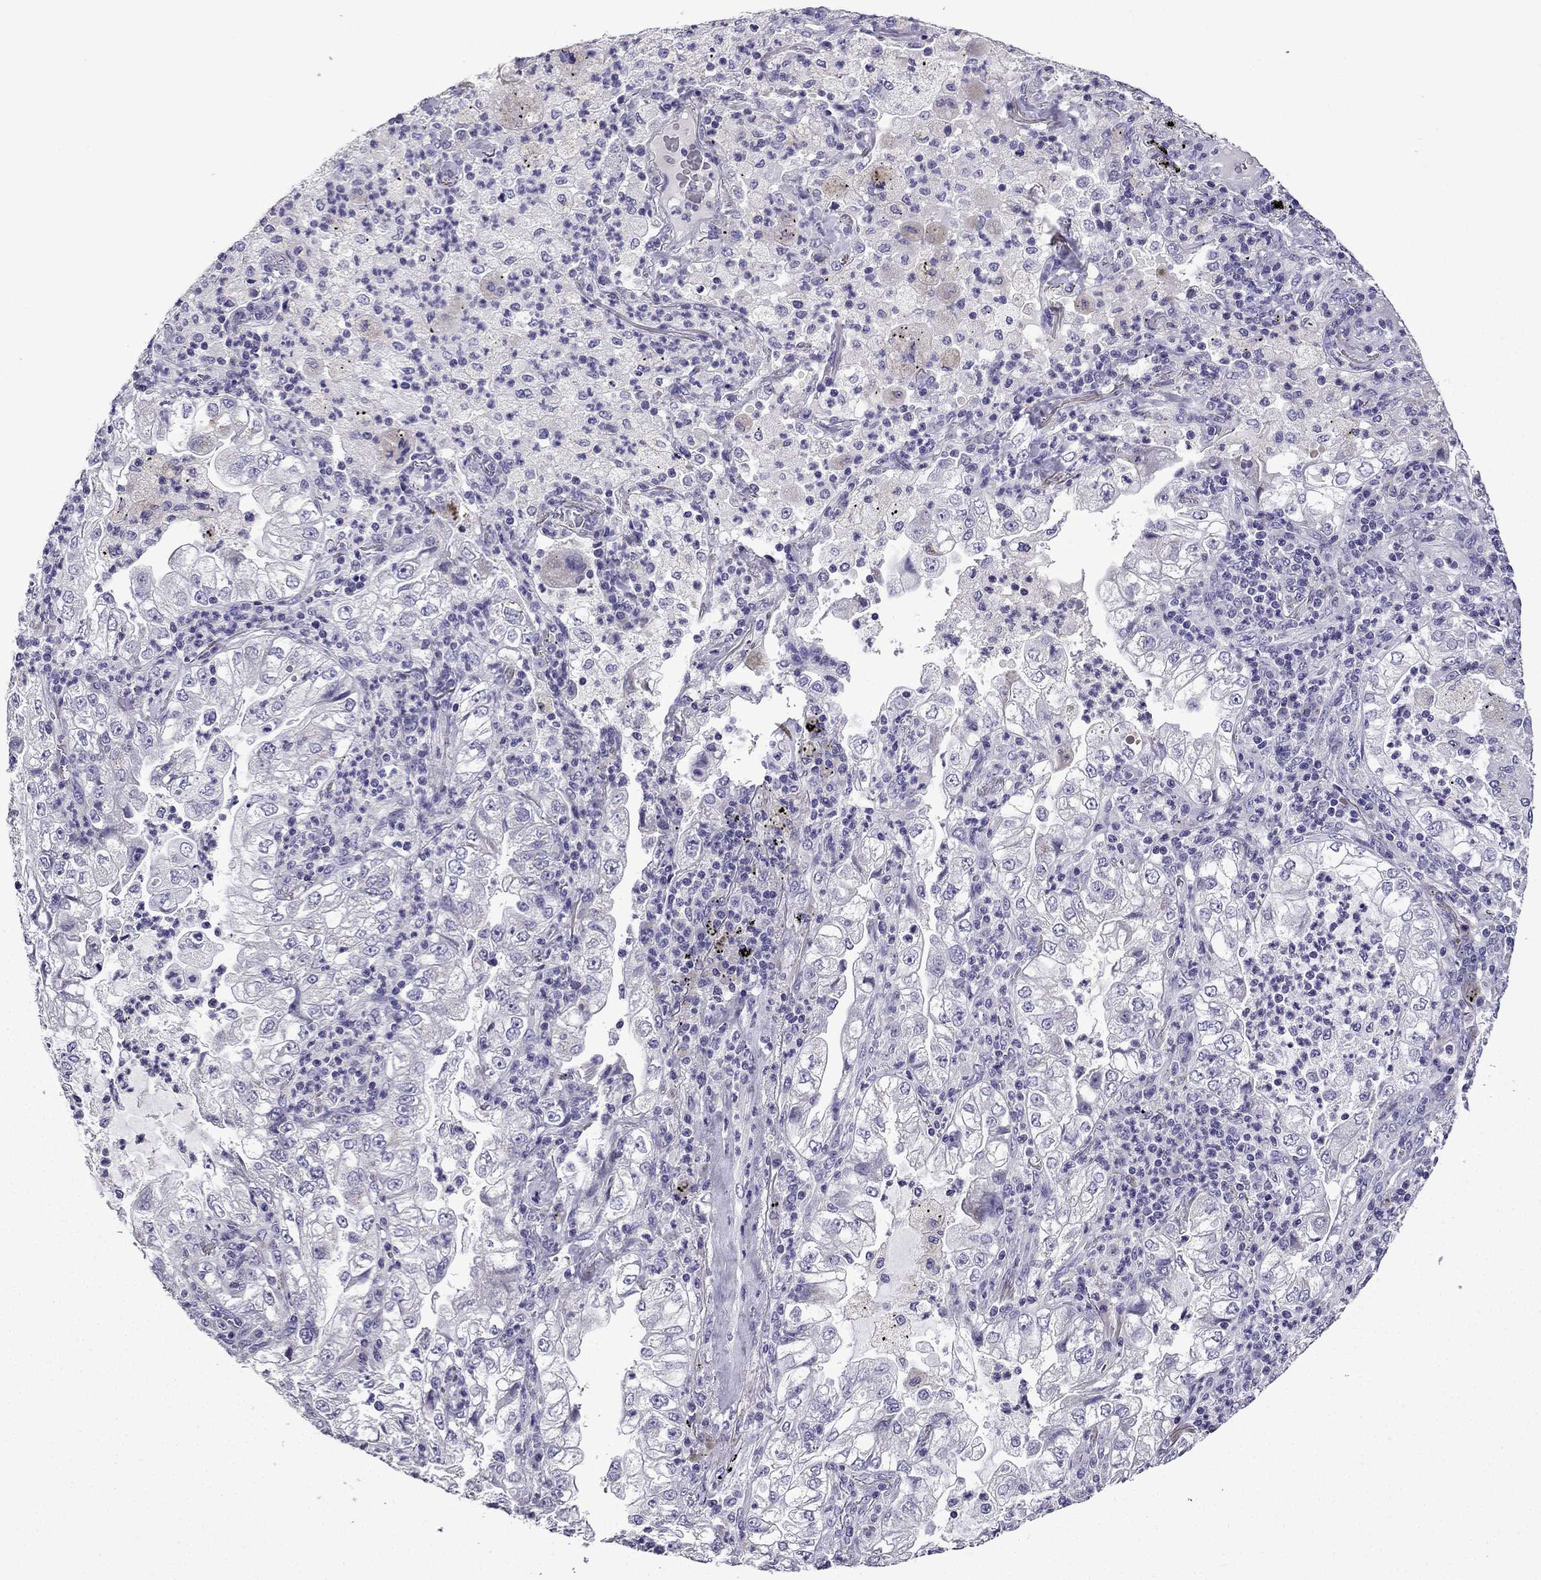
{"staining": {"intensity": "negative", "quantity": "none", "location": "none"}, "tissue": "lung cancer", "cell_type": "Tumor cells", "image_type": "cancer", "snomed": [{"axis": "morphology", "description": "Adenocarcinoma, NOS"}, {"axis": "topography", "description": "Lung"}], "caption": "DAB immunohistochemical staining of lung cancer (adenocarcinoma) demonstrates no significant expression in tumor cells.", "gene": "TTN", "patient": {"sex": "female", "age": 73}}